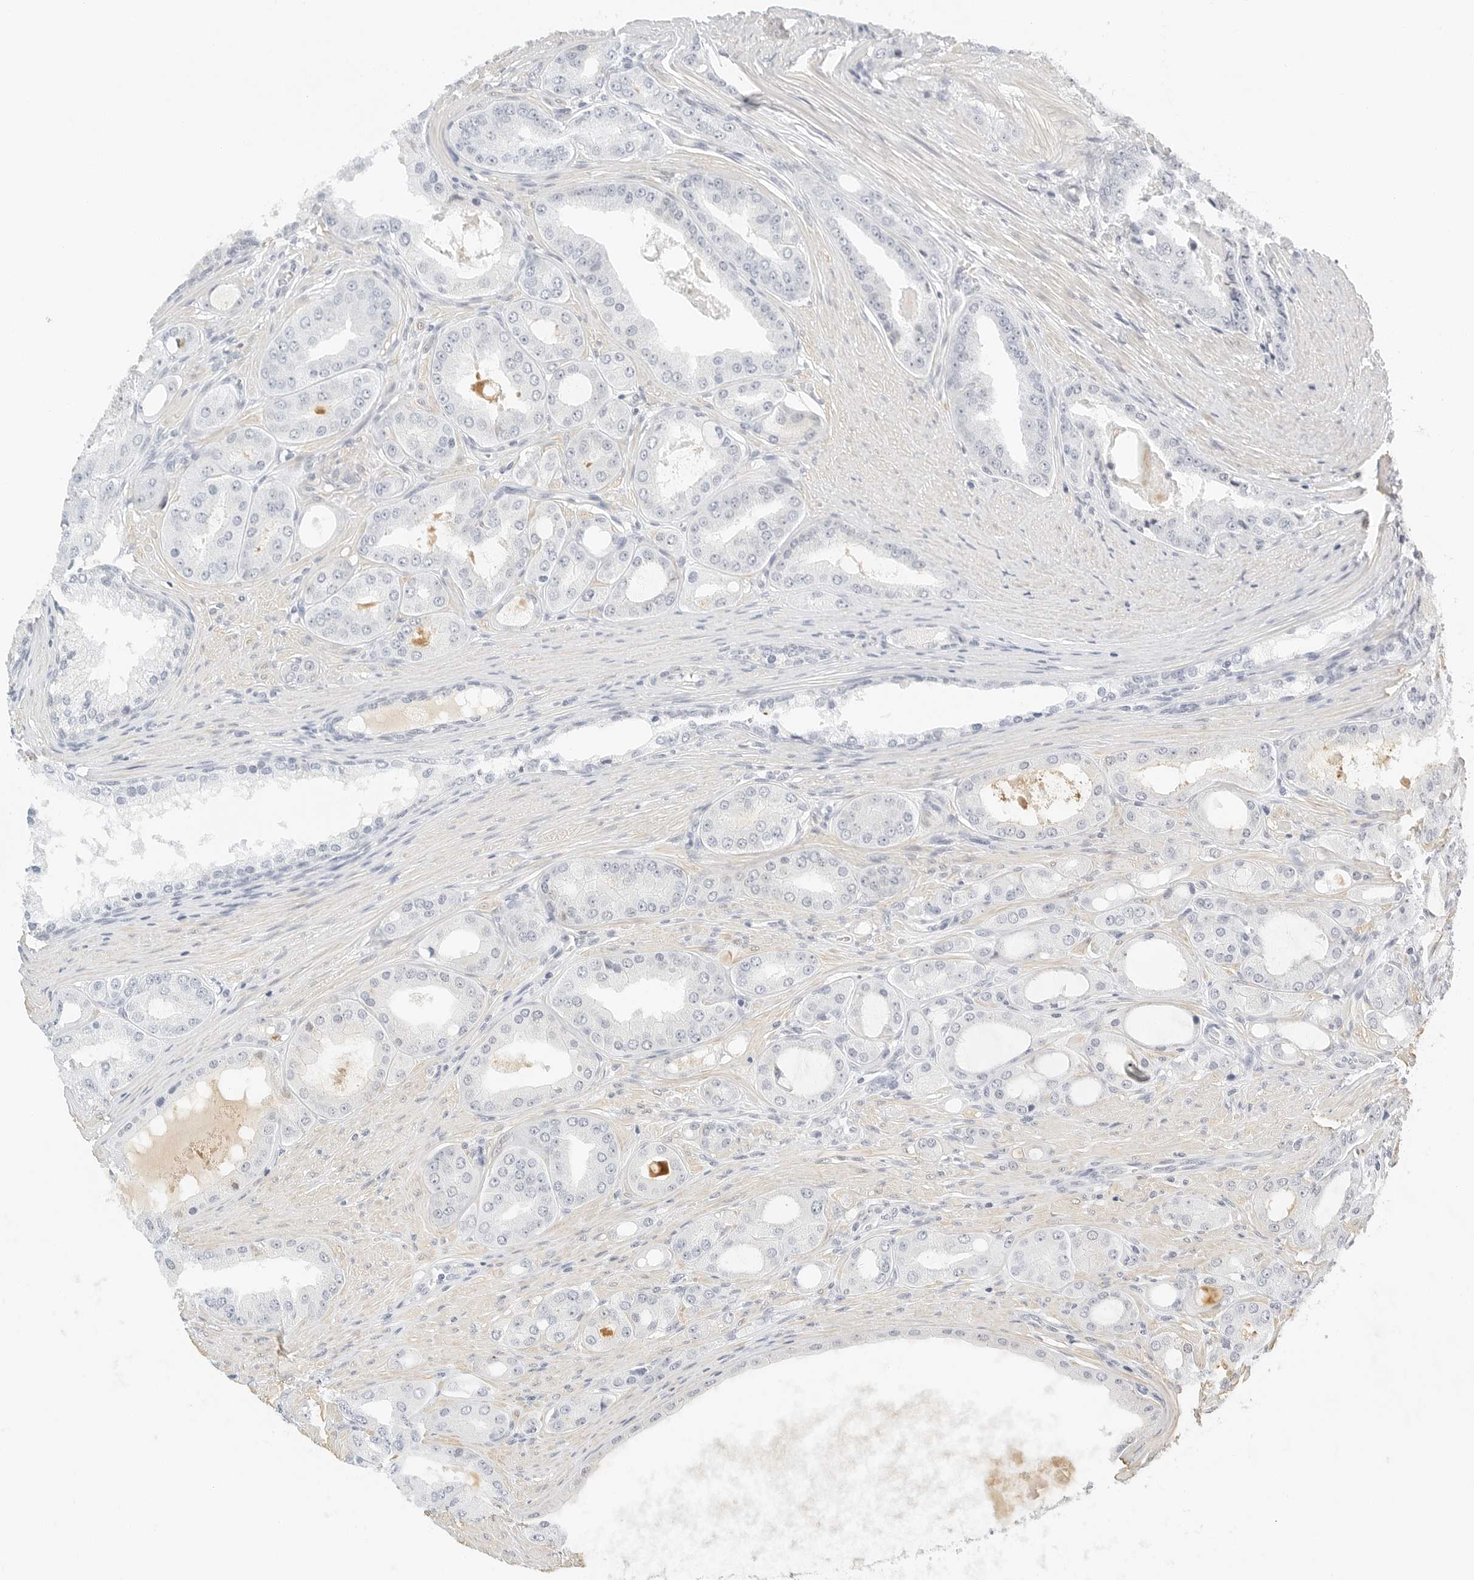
{"staining": {"intensity": "negative", "quantity": "none", "location": "none"}, "tissue": "prostate cancer", "cell_type": "Tumor cells", "image_type": "cancer", "snomed": [{"axis": "morphology", "description": "Adenocarcinoma, High grade"}, {"axis": "topography", "description": "Prostate"}], "caption": "There is no significant staining in tumor cells of prostate cancer (high-grade adenocarcinoma). (Brightfield microscopy of DAB IHC at high magnification).", "gene": "PKDCC", "patient": {"sex": "male", "age": 60}}